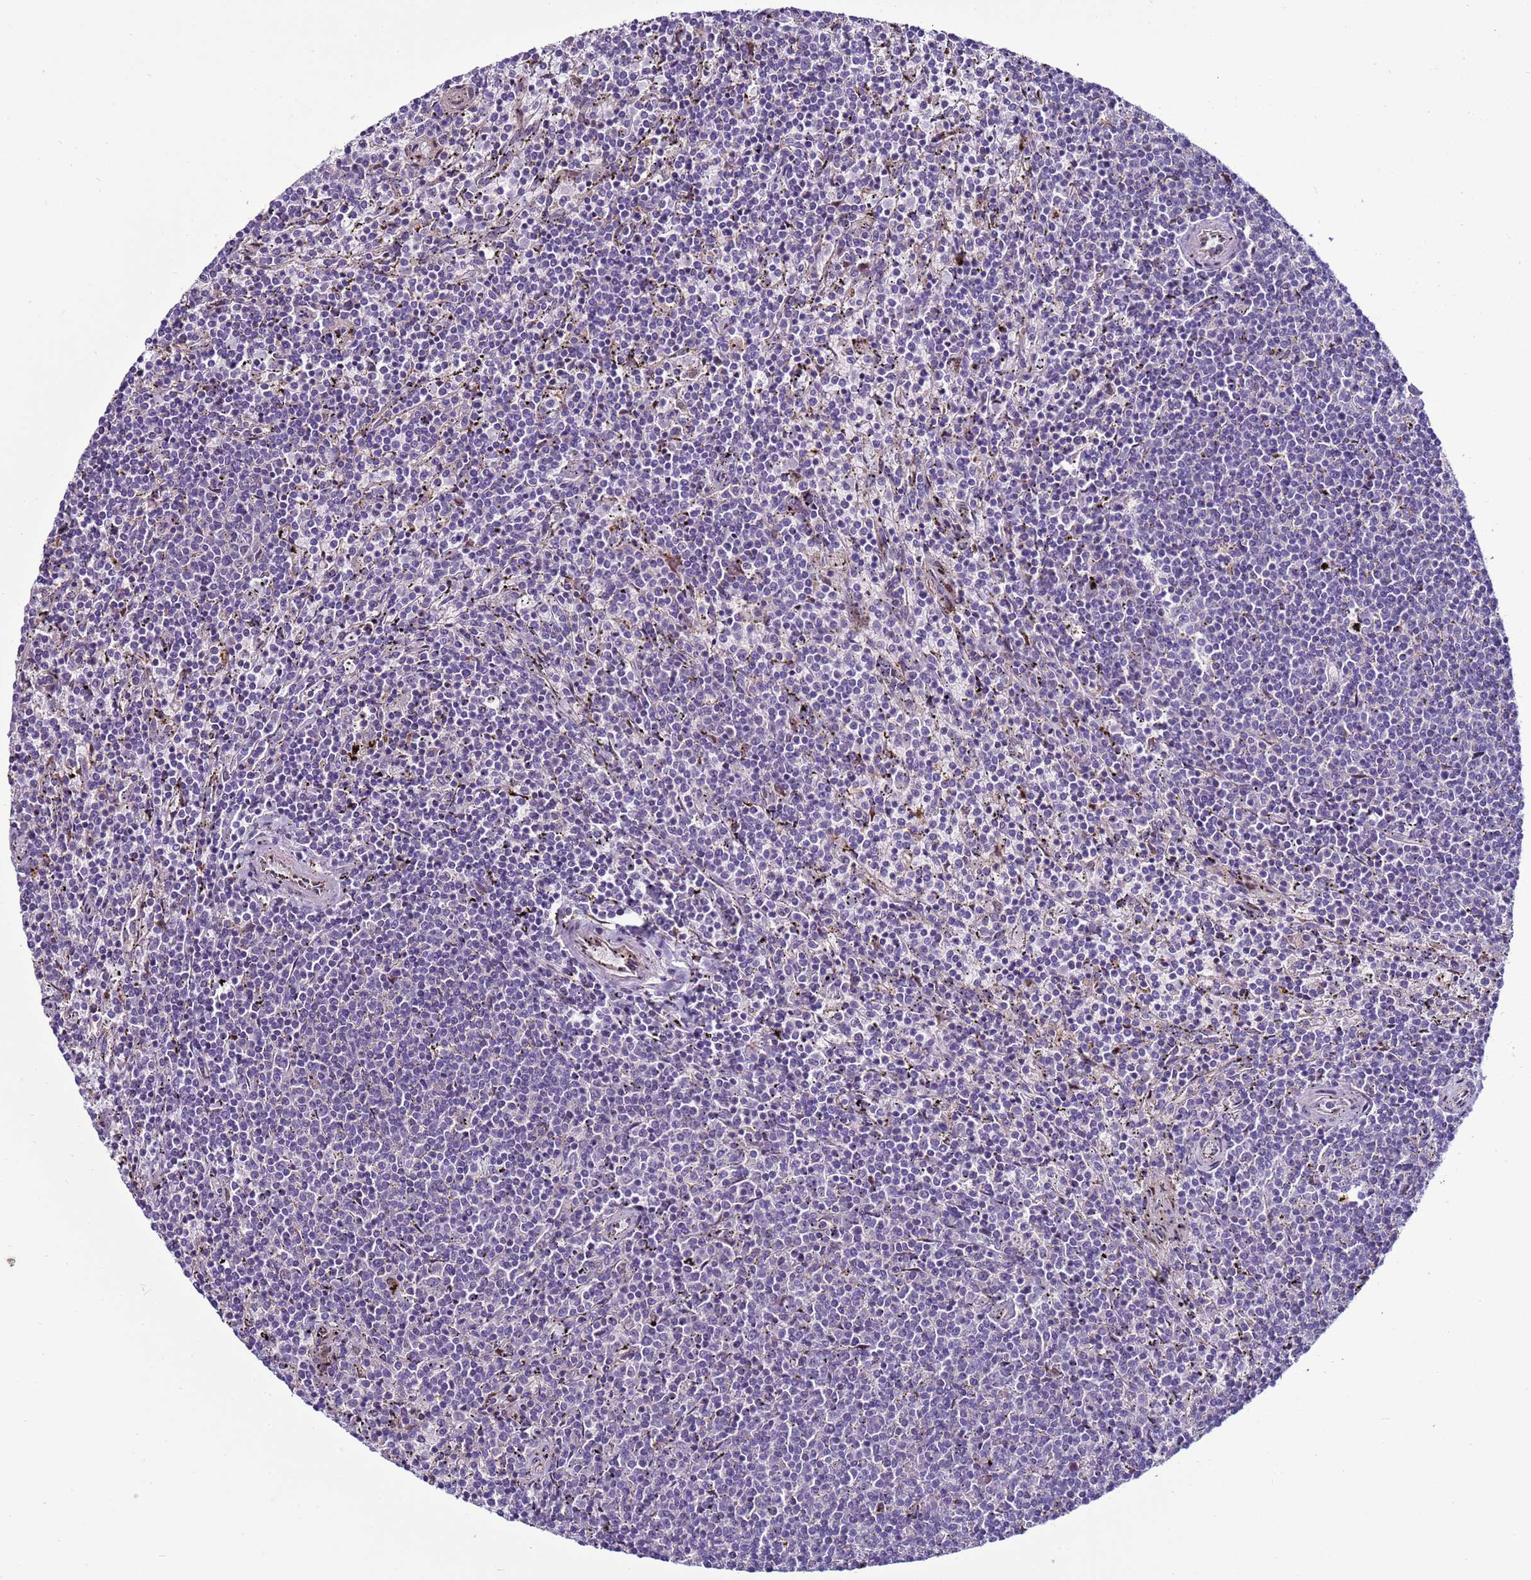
{"staining": {"intensity": "negative", "quantity": "none", "location": "none"}, "tissue": "lymphoma", "cell_type": "Tumor cells", "image_type": "cancer", "snomed": [{"axis": "morphology", "description": "Malignant lymphoma, non-Hodgkin's type, Low grade"}, {"axis": "topography", "description": "Spleen"}], "caption": "Immunohistochemistry image of human malignant lymphoma, non-Hodgkin's type (low-grade) stained for a protein (brown), which exhibits no staining in tumor cells.", "gene": "NAT2", "patient": {"sex": "female", "age": 50}}